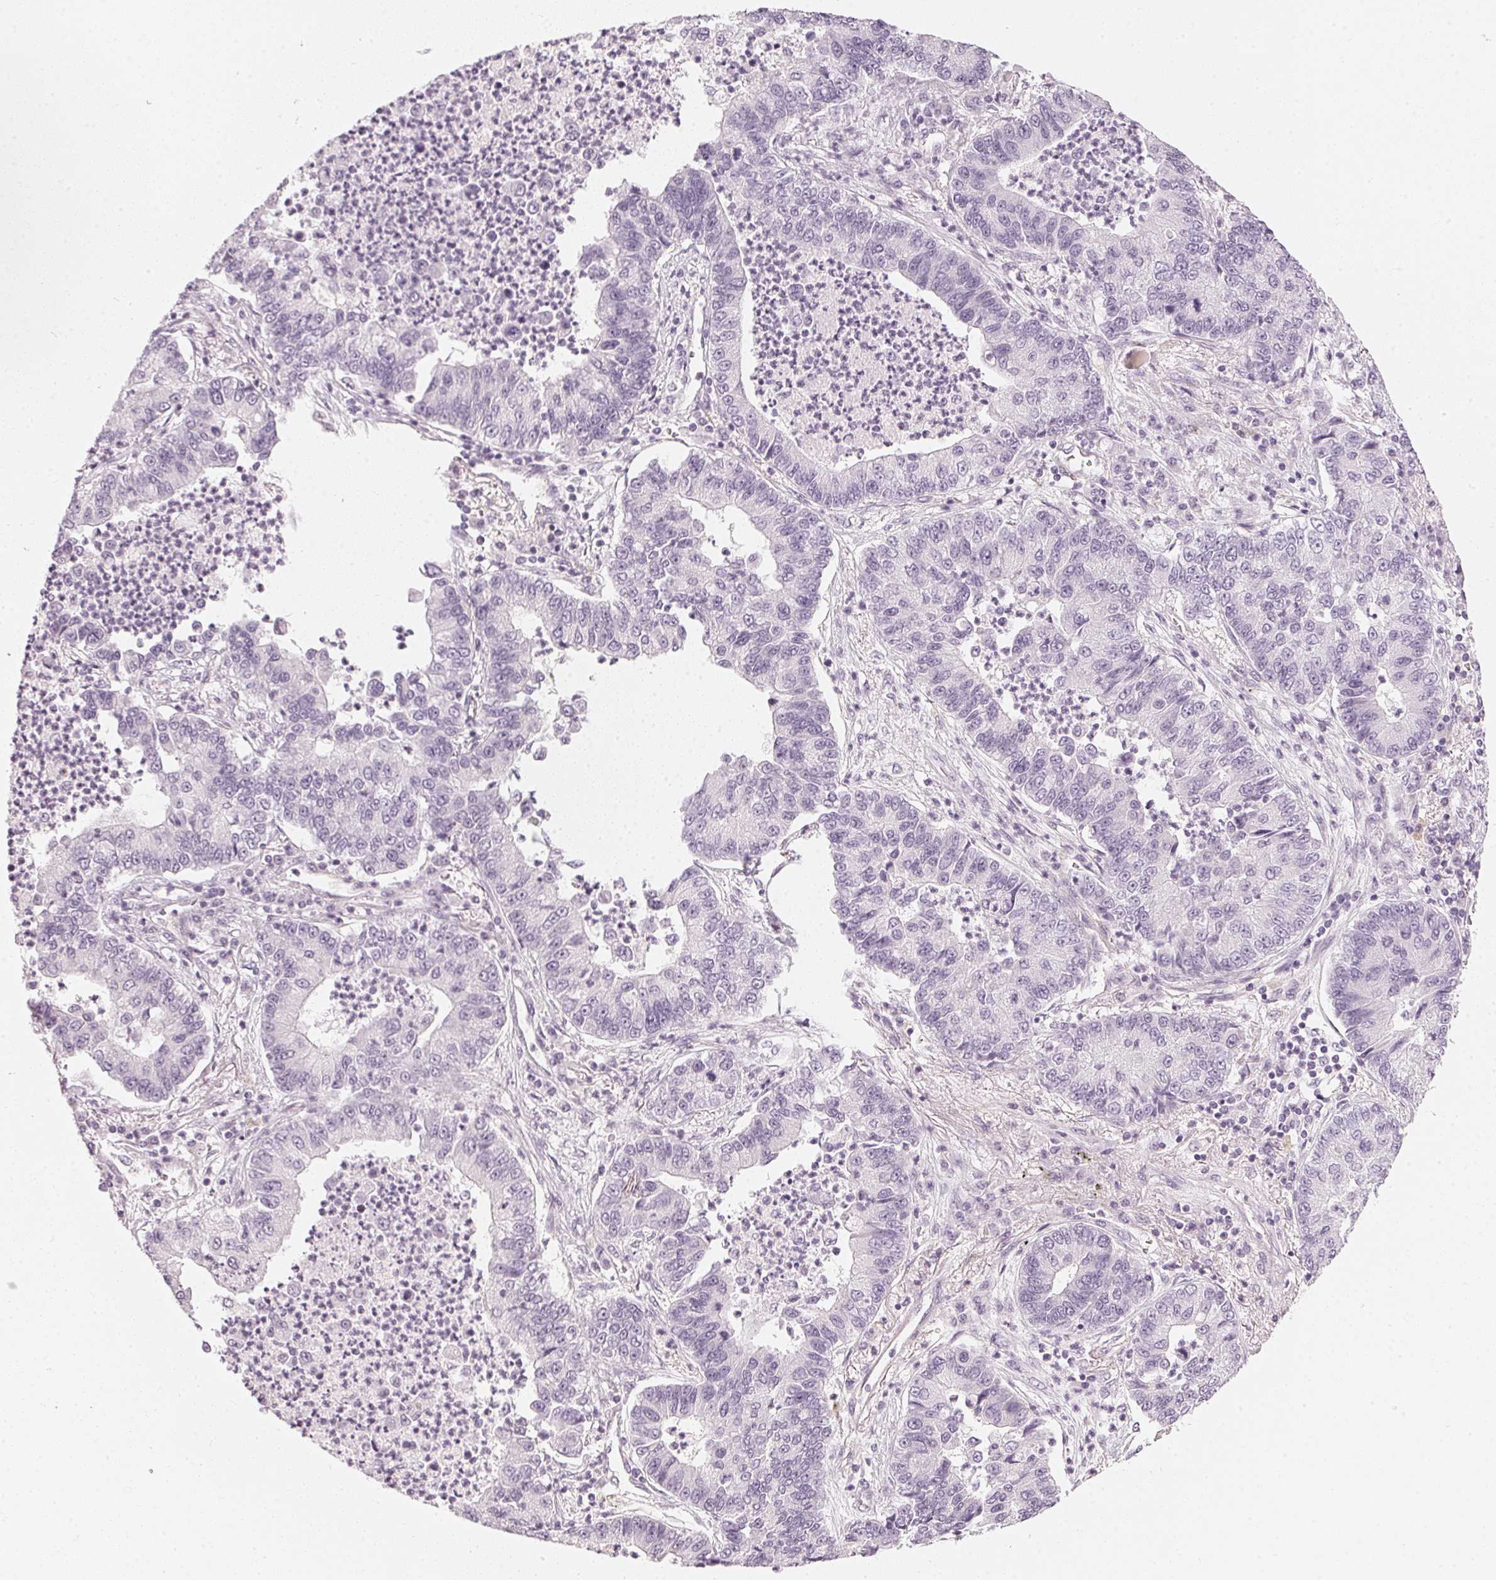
{"staining": {"intensity": "negative", "quantity": "none", "location": "none"}, "tissue": "lung cancer", "cell_type": "Tumor cells", "image_type": "cancer", "snomed": [{"axis": "morphology", "description": "Adenocarcinoma, NOS"}, {"axis": "topography", "description": "Lung"}], "caption": "High magnification brightfield microscopy of lung adenocarcinoma stained with DAB (3,3'-diaminobenzidine) (brown) and counterstained with hematoxylin (blue): tumor cells show no significant expression.", "gene": "APLP1", "patient": {"sex": "female", "age": 57}}